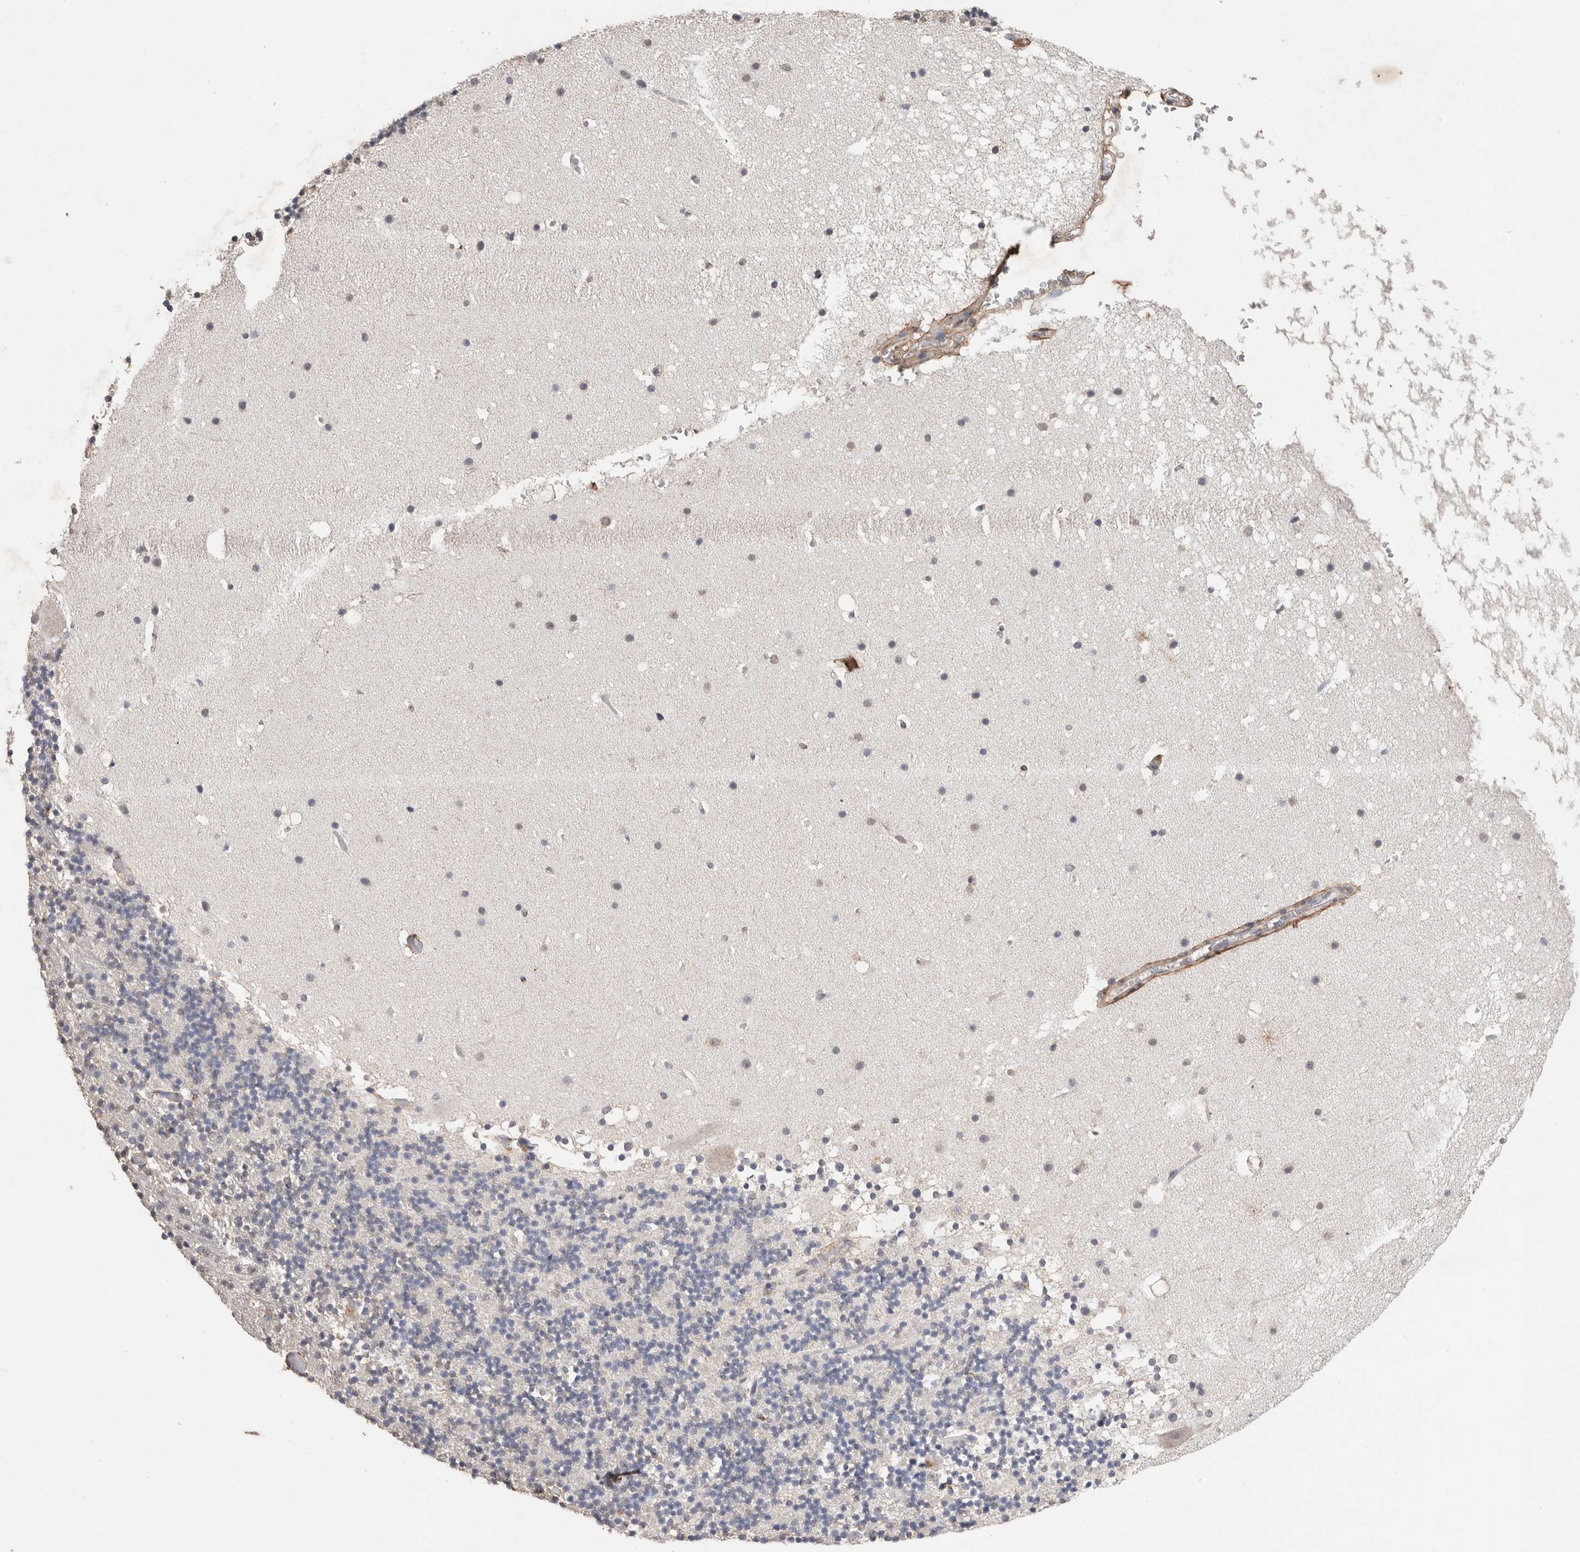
{"staining": {"intensity": "negative", "quantity": "none", "location": "none"}, "tissue": "cerebellum", "cell_type": "Cells in granular layer", "image_type": "normal", "snomed": [{"axis": "morphology", "description": "Normal tissue, NOS"}, {"axis": "topography", "description": "Cerebellum"}], "caption": "This photomicrograph is of normal cerebellum stained with immunohistochemistry to label a protein in brown with the nuclei are counter-stained blue. There is no expression in cells in granular layer.", "gene": "C1QTNF5", "patient": {"sex": "male", "age": 57}}